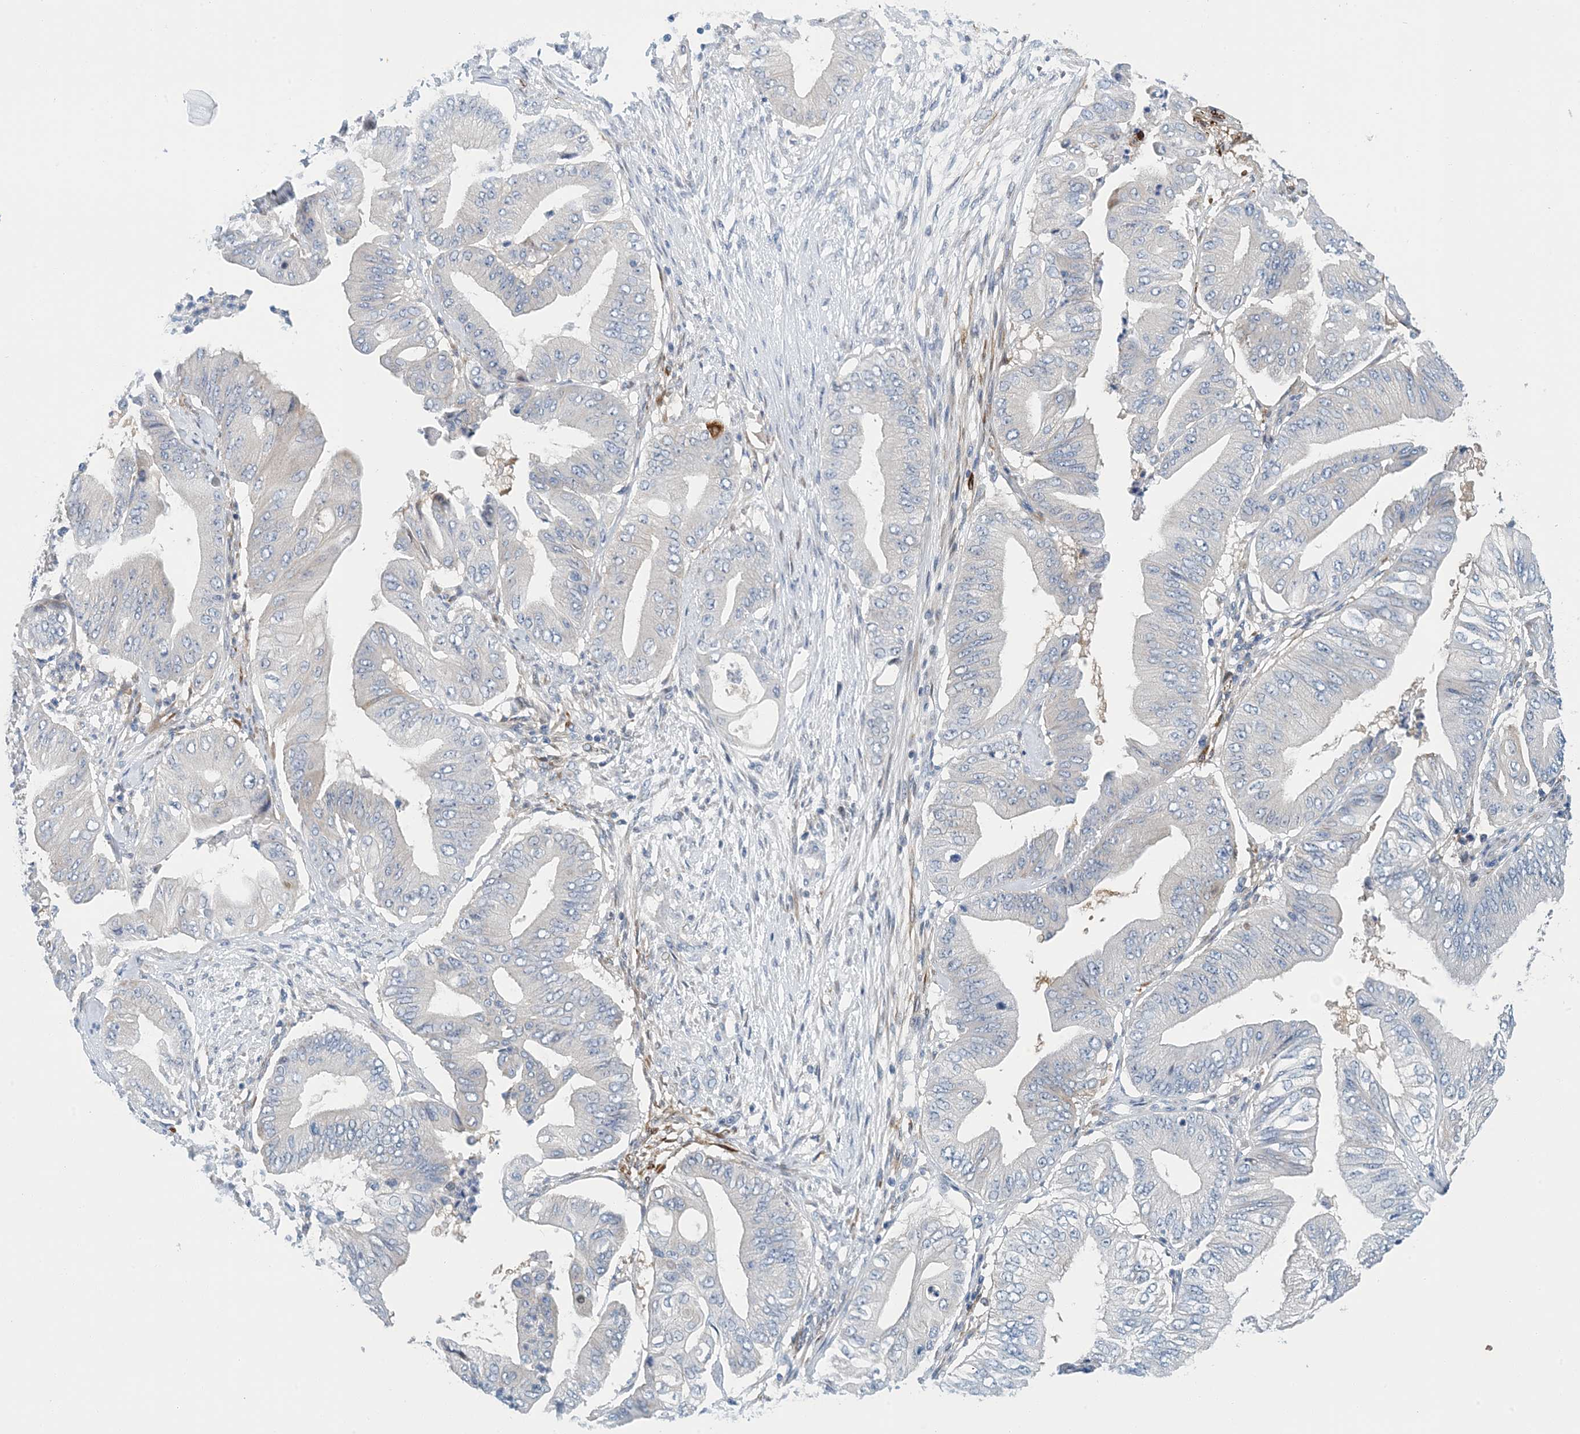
{"staining": {"intensity": "negative", "quantity": "none", "location": "none"}, "tissue": "pancreatic cancer", "cell_type": "Tumor cells", "image_type": "cancer", "snomed": [{"axis": "morphology", "description": "Adenocarcinoma, NOS"}, {"axis": "topography", "description": "Pancreas"}], "caption": "DAB immunohistochemical staining of pancreatic cancer shows no significant expression in tumor cells.", "gene": "PCDHA2", "patient": {"sex": "female", "age": 77}}